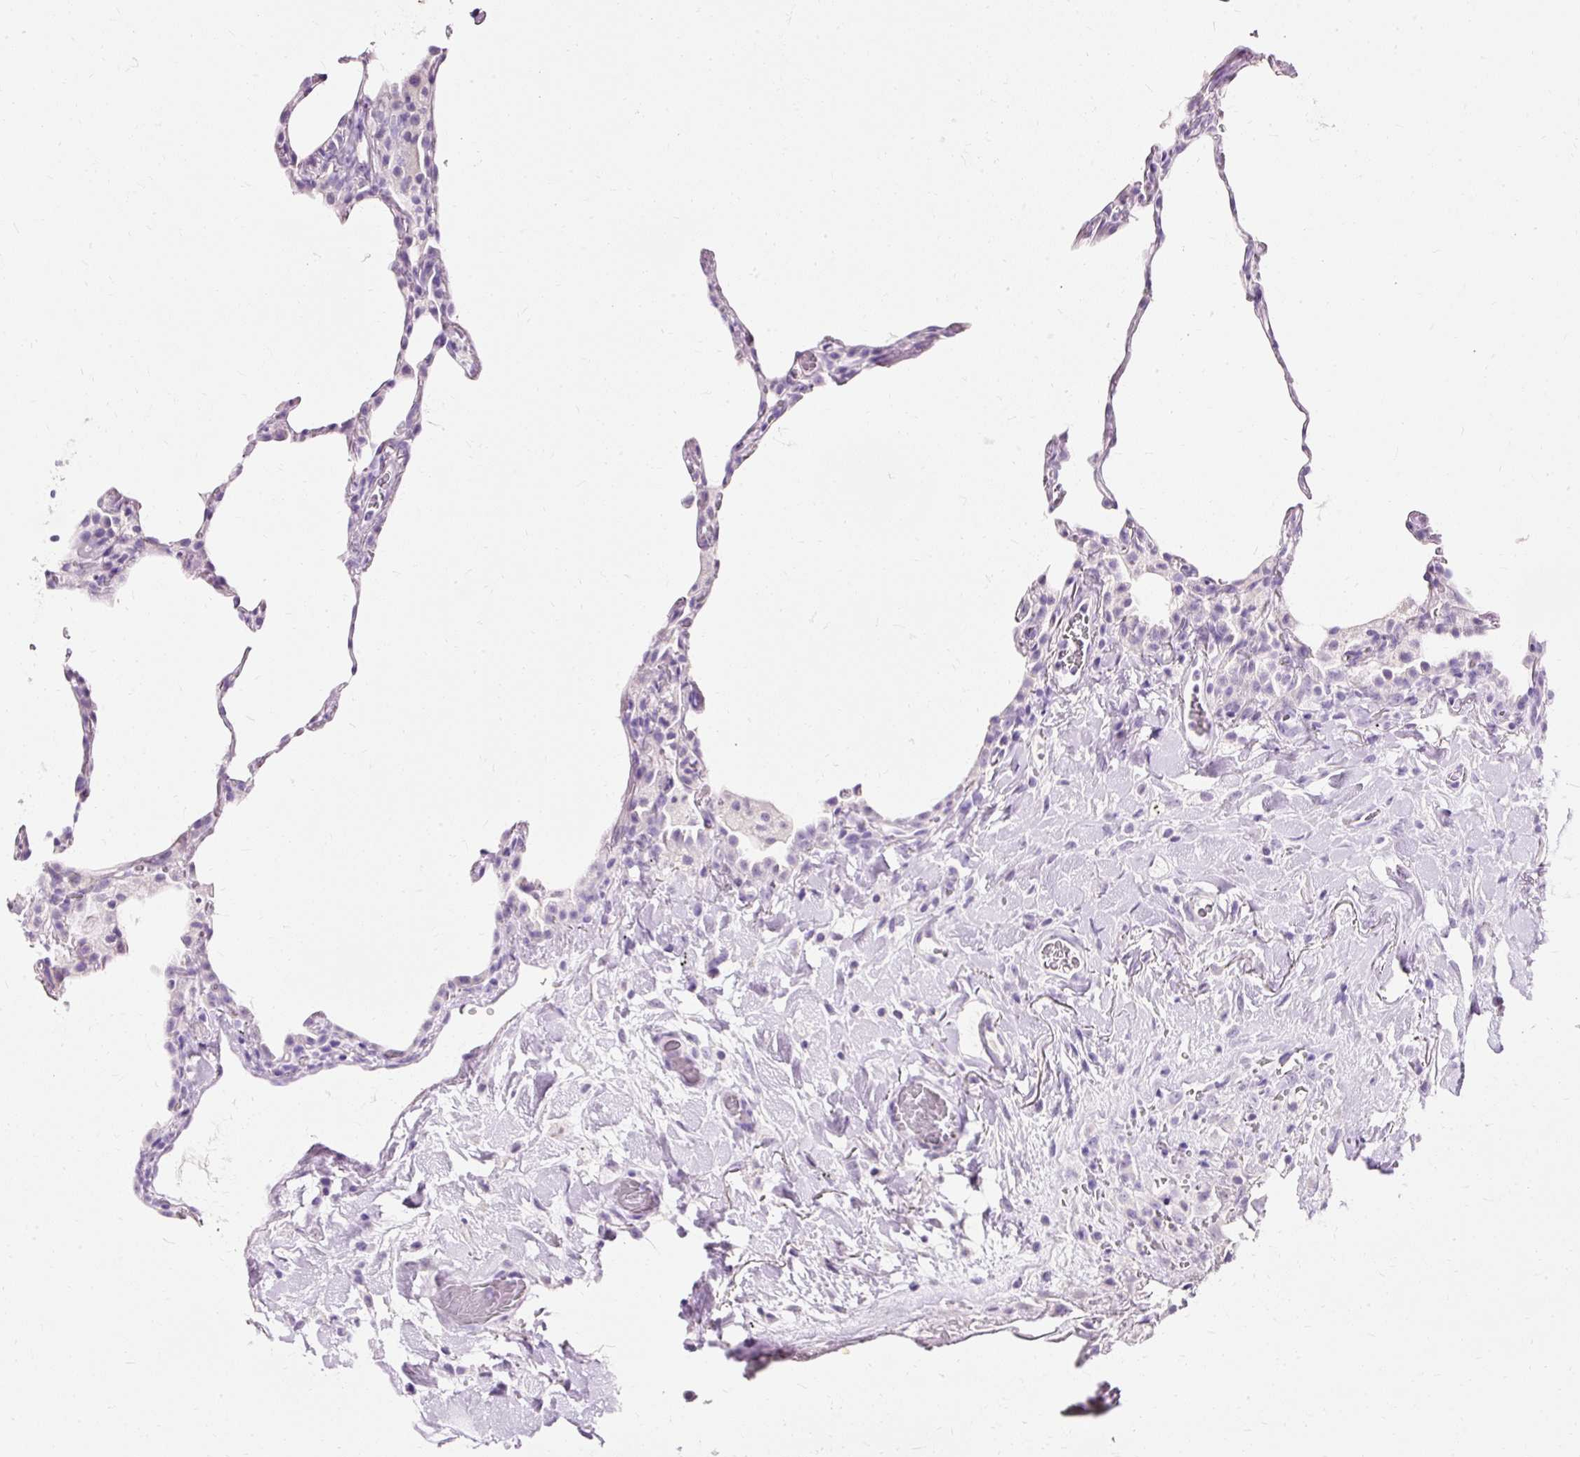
{"staining": {"intensity": "negative", "quantity": "none", "location": "none"}, "tissue": "lung", "cell_type": "Alveolar cells", "image_type": "normal", "snomed": [{"axis": "morphology", "description": "Normal tissue, NOS"}, {"axis": "topography", "description": "Lung"}], "caption": "Micrograph shows no significant protein staining in alveolar cells of benign lung. (DAB (3,3'-diaminobenzidine) immunohistochemistry, high magnification).", "gene": "CLDN25", "patient": {"sex": "female", "age": 57}}